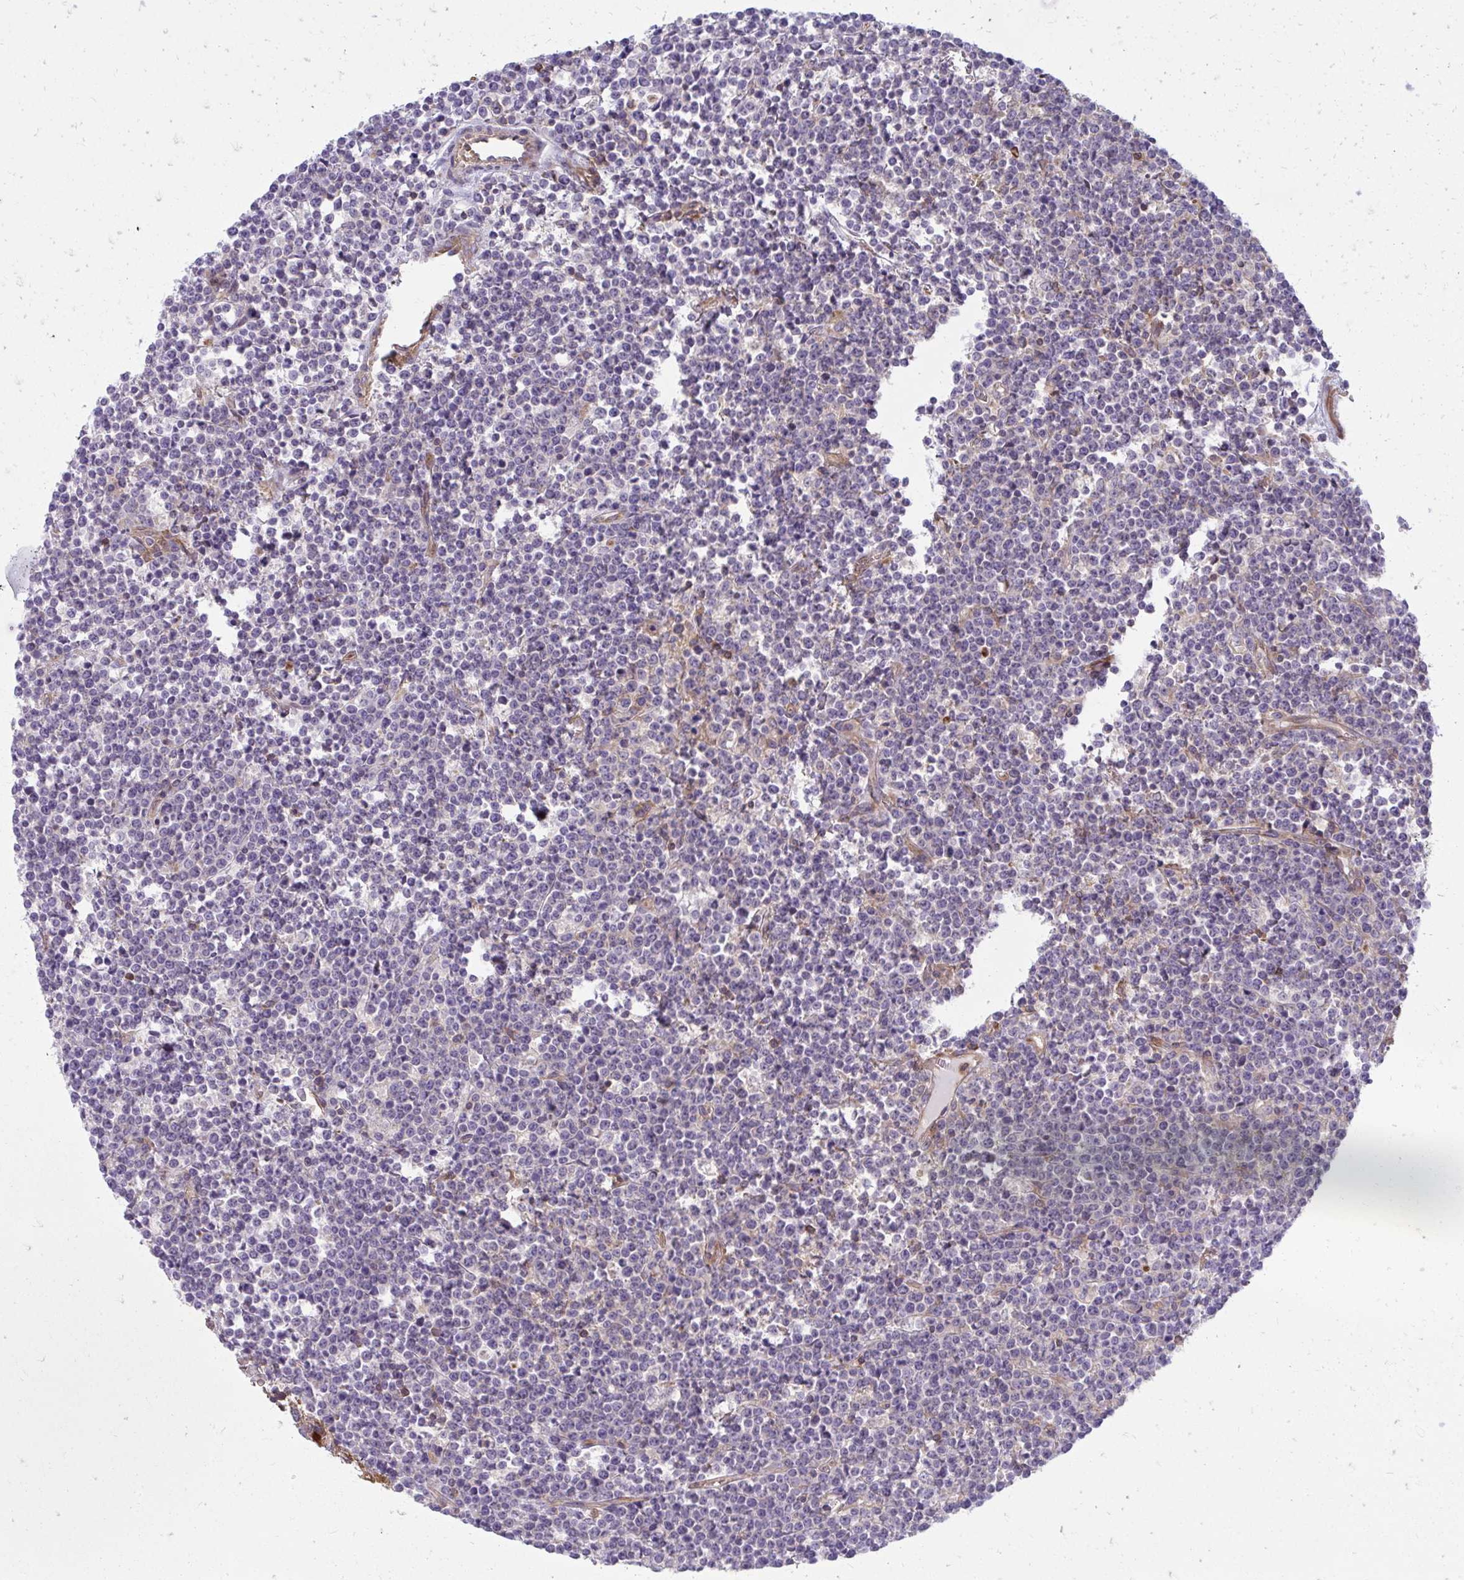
{"staining": {"intensity": "negative", "quantity": "none", "location": "none"}, "tissue": "lymphoma", "cell_type": "Tumor cells", "image_type": "cancer", "snomed": [{"axis": "morphology", "description": "Malignant lymphoma, non-Hodgkin's type, High grade"}, {"axis": "topography", "description": "Ovary"}], "caption": "Immunohistochemical staining of human high-grade malignant lymphoma, non-Hodgkin's type demonstrates no significant expression in tumor cells.", "gene": "ASAP1", "patient": {"sex": "female", "age": 56}}